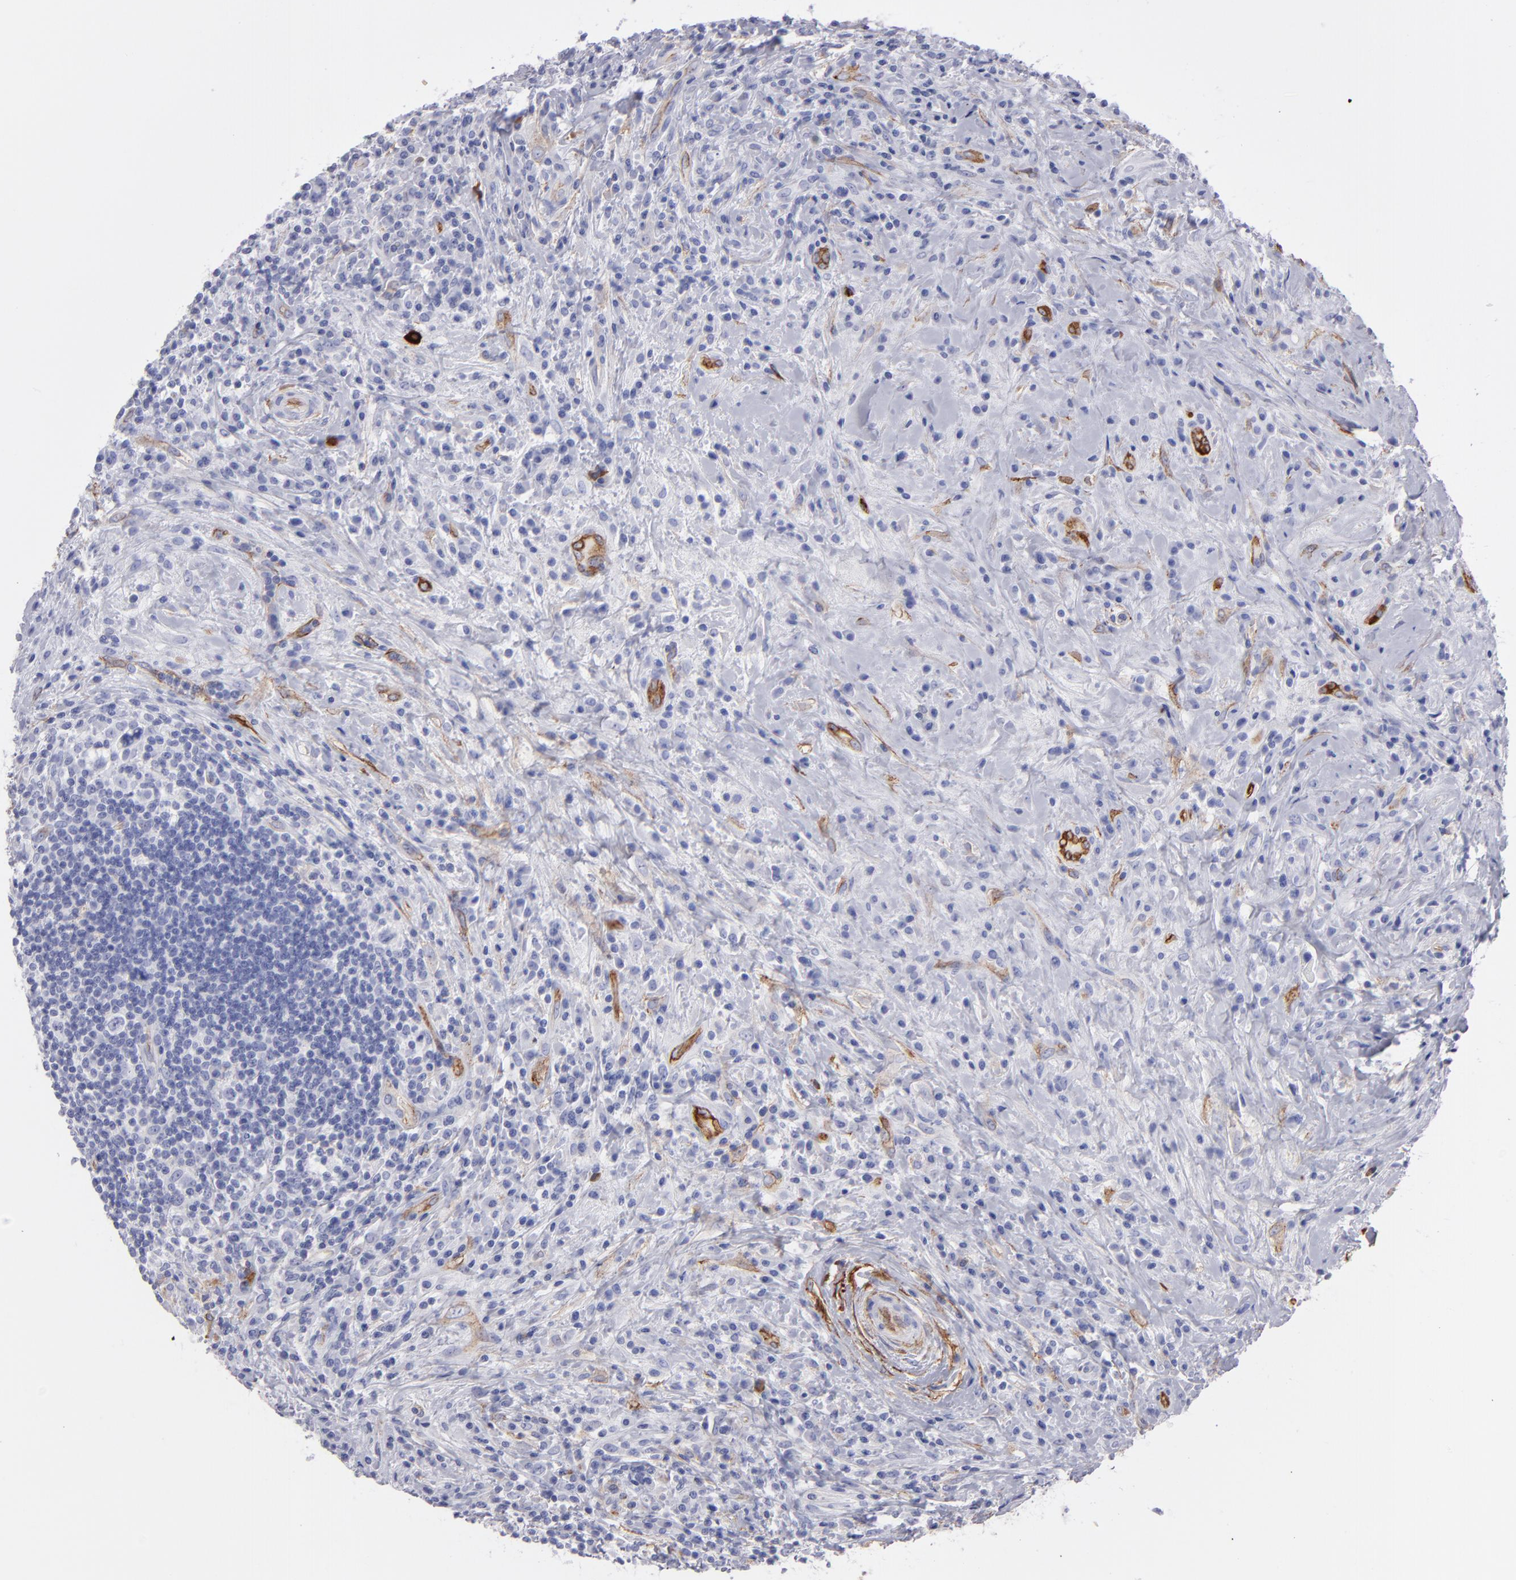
{"staining": {"intensity": "weak", "quantity": "<25%", "location": "cytoplasmic/membranous"}, "tissue": "lymphoma", "cell_type": "Tumor cells", "image_type": "cancer", "snomed": [{"axis": "morphology", "description": "Hodgkin's disease, NOS"}, {"axis": "topography", "description": "Lymph node"}], "caption": "High magnification brightfield microscopy of Hodgkin's disease stained with DAB (3,3'-diaminobenzidine) (brown) and counterstained with hematoxylin (blue): tumor cells show no significant positivity. (Stains: DAB immunohistochemistry (IHC) with hematoxylin counter stain, Microscopy: brightfield microscopy at high magnification).", "gene": "AHNAK2", "patient": {"sex": "female", "age": 25}}